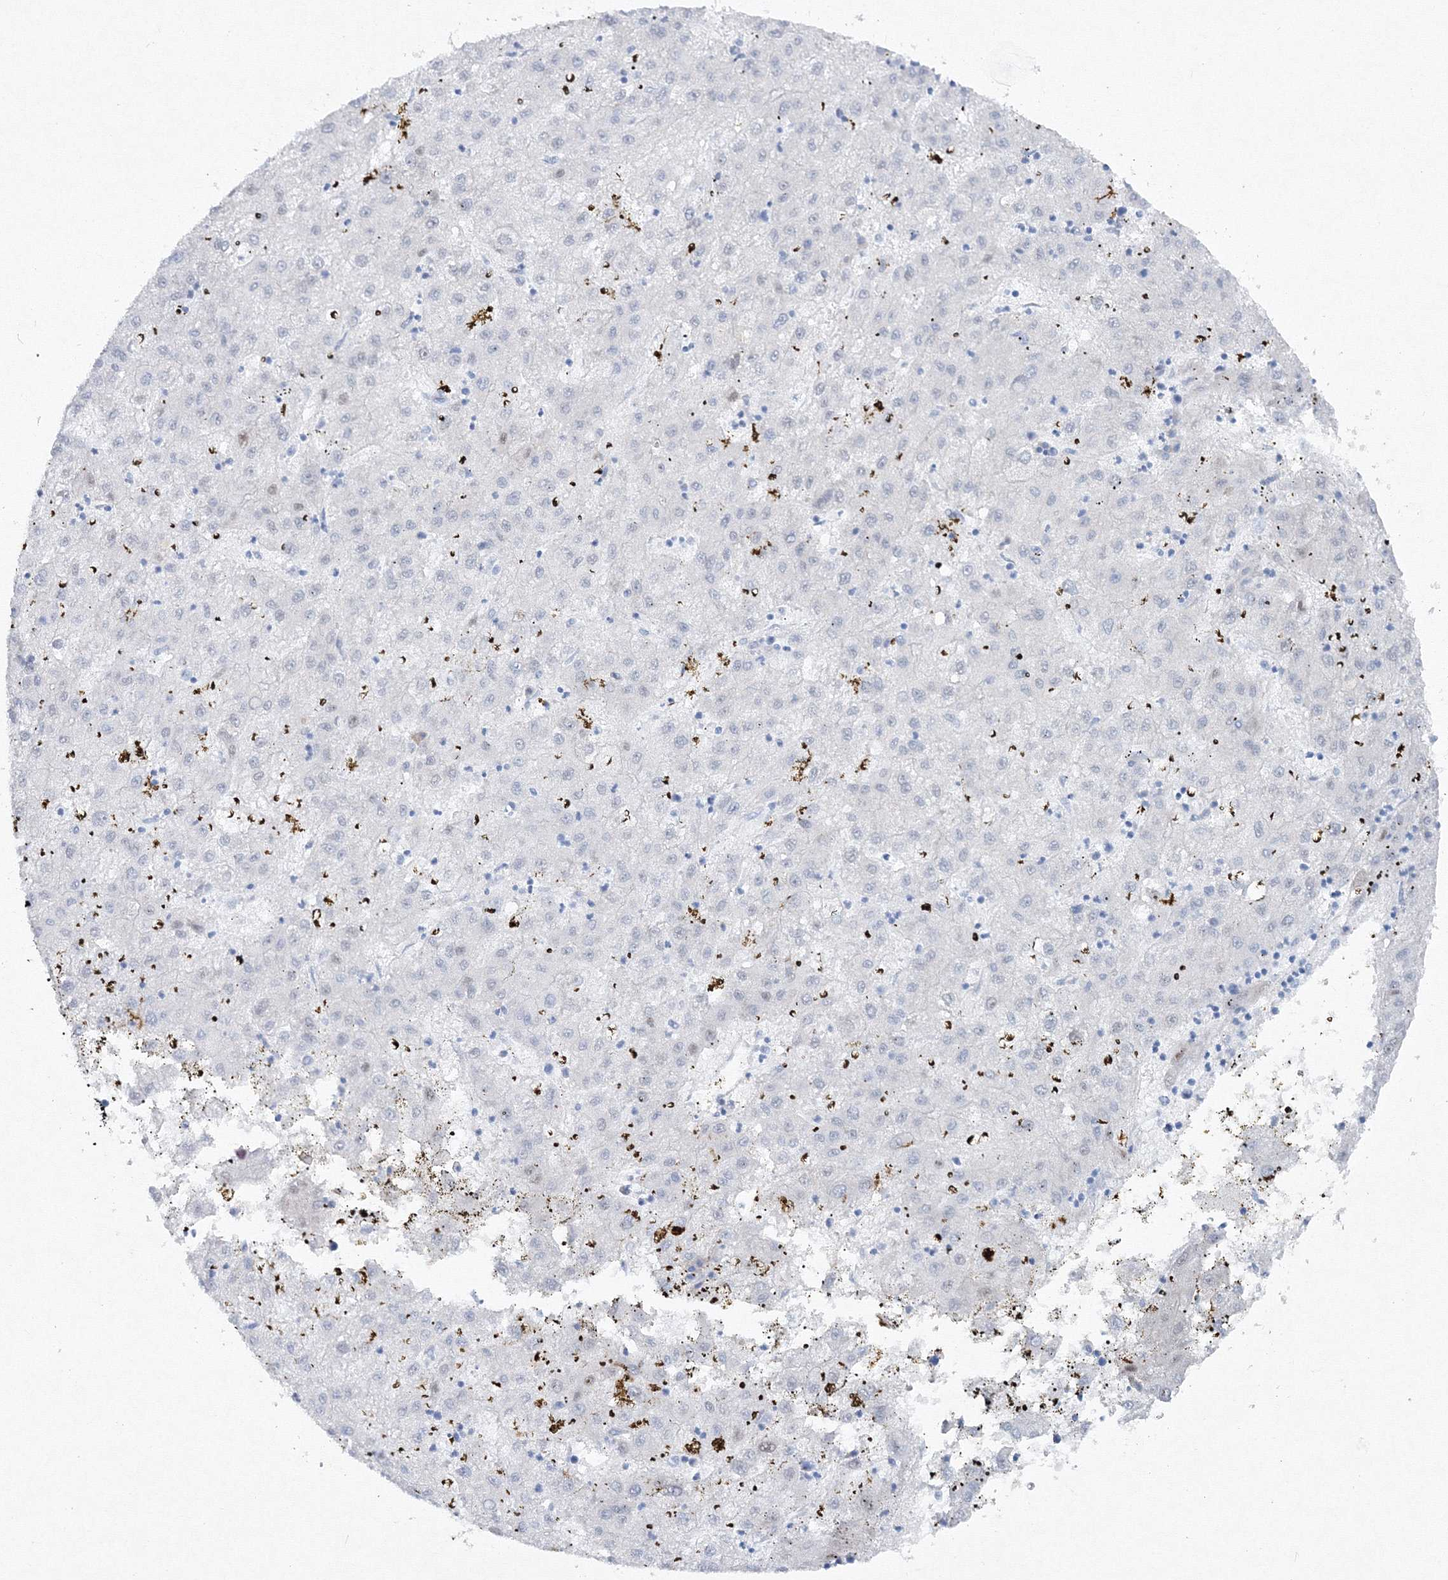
{"staining": {"intensity": "negative", "quantity": "none", "location": "none"}, "tissue": "liver cancer", "cell_type": "Tumor cells", "image_type": "cancer", "snomed": [{"axis": "morphology", "description": "Carcinoma, Hepatocellular, NOS"}, {"axis": "topography", "description": "Liver"}], "caption": "A histopathology image of liver cancer (hepatocellular carcinoma) stained for a protein exhibits no brown staining in tumor cells. The staining was performed using DAB to visualize the protein expression in brown, while the nuclei were stained in blue with hematoxylin (Magnification: 20x).", "gene": "GCKR", "patient": {"sex": "male", "age": 72}}